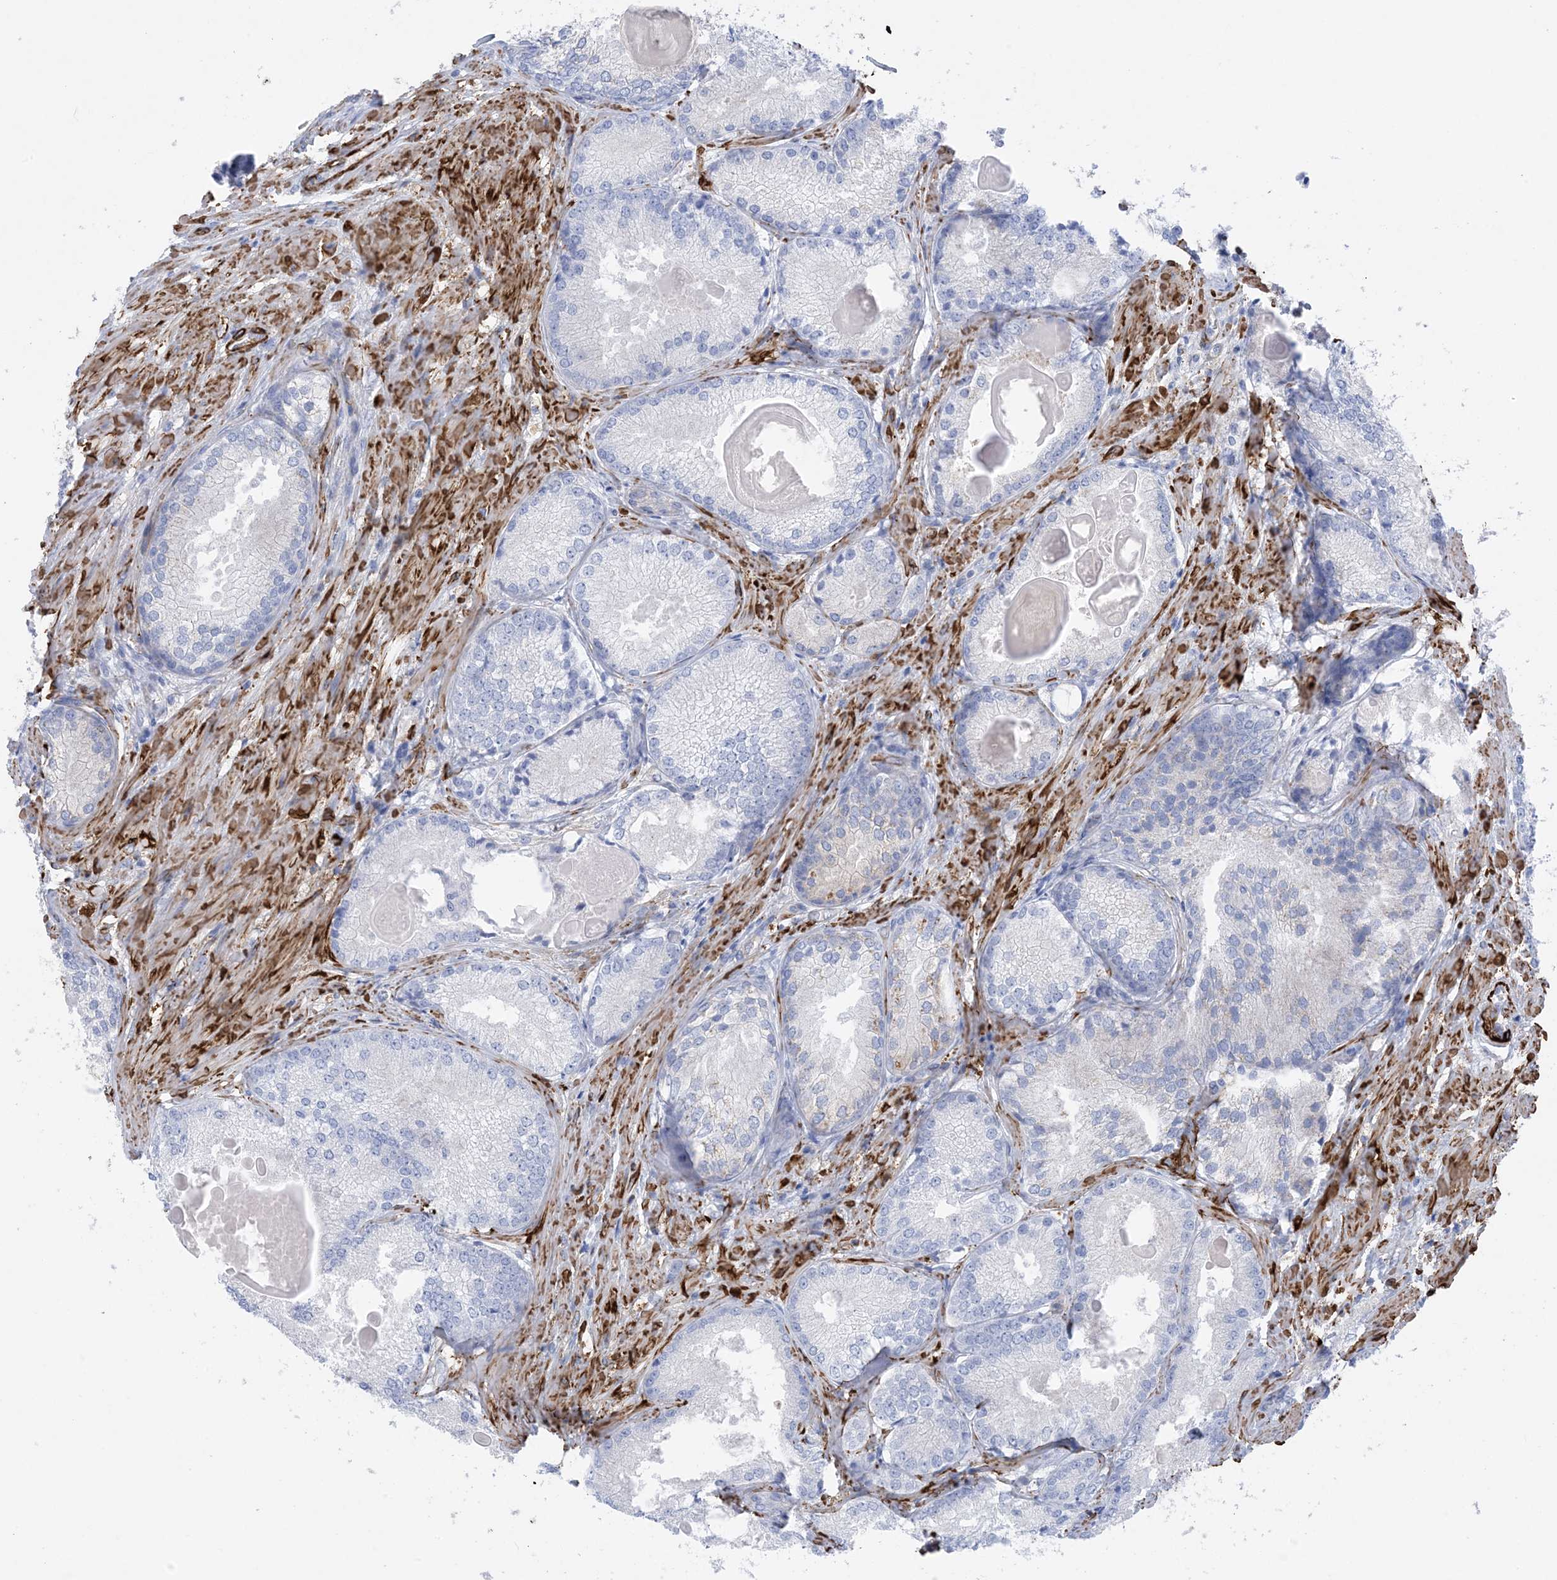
{"staining": {"intensity": "negative", "quantity": "none", "location": "none"}, "tissue": "prostate cancer", "cell_type": "Tumor cells", "image_type": "cancer", "snomed": [{"axis": "morphology", "description": "Adenocarcinoma, High grade"}, {"axis": "topography", "description": "Prostate"}], "caption": "High power microscopy histopathology image of an IHC micrograph of prostate high-grade adenocarcinoma, revealing no significant staining in tumor cells.", "gene": "SHANK1", "patient": {"sex": "male", "age": 66}}